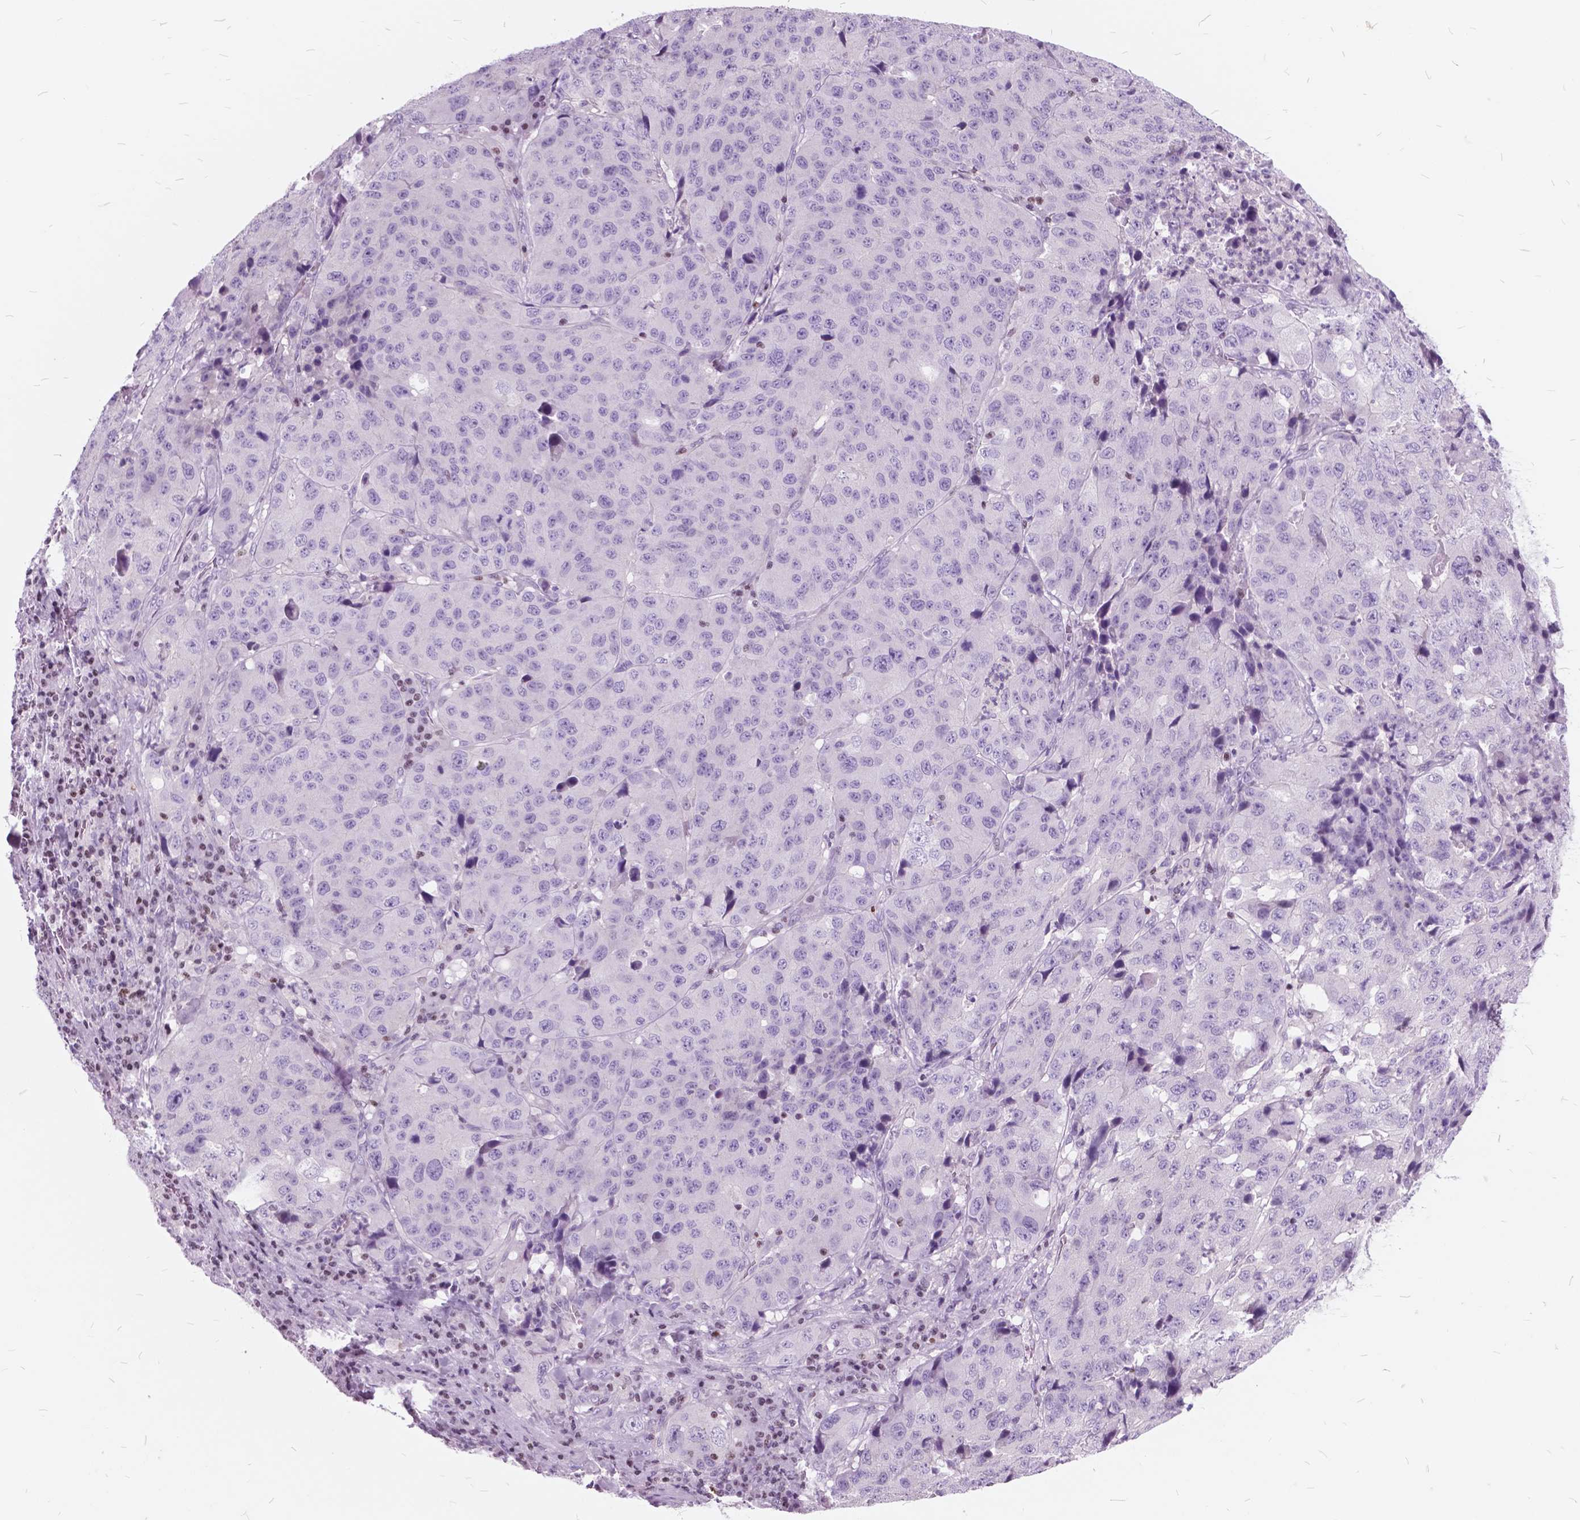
{"staining": {"intensity": "negative", "quantity": "none", "location": "none"}, "tissue": "stomach cancer", "cell_type": "Tumor cells", "image_type": "cancer", "snomed": [{"axis": "morphology", "description": "Adenocarcinoma, NOS"}, {"axis": "topography", "description": "Stomach"}], "caption": "A histopathology image of human stomach cancer is negative for staining in tumor cells.", "gene": "SP140", "patient": {"sex": "male", "age": 71}}